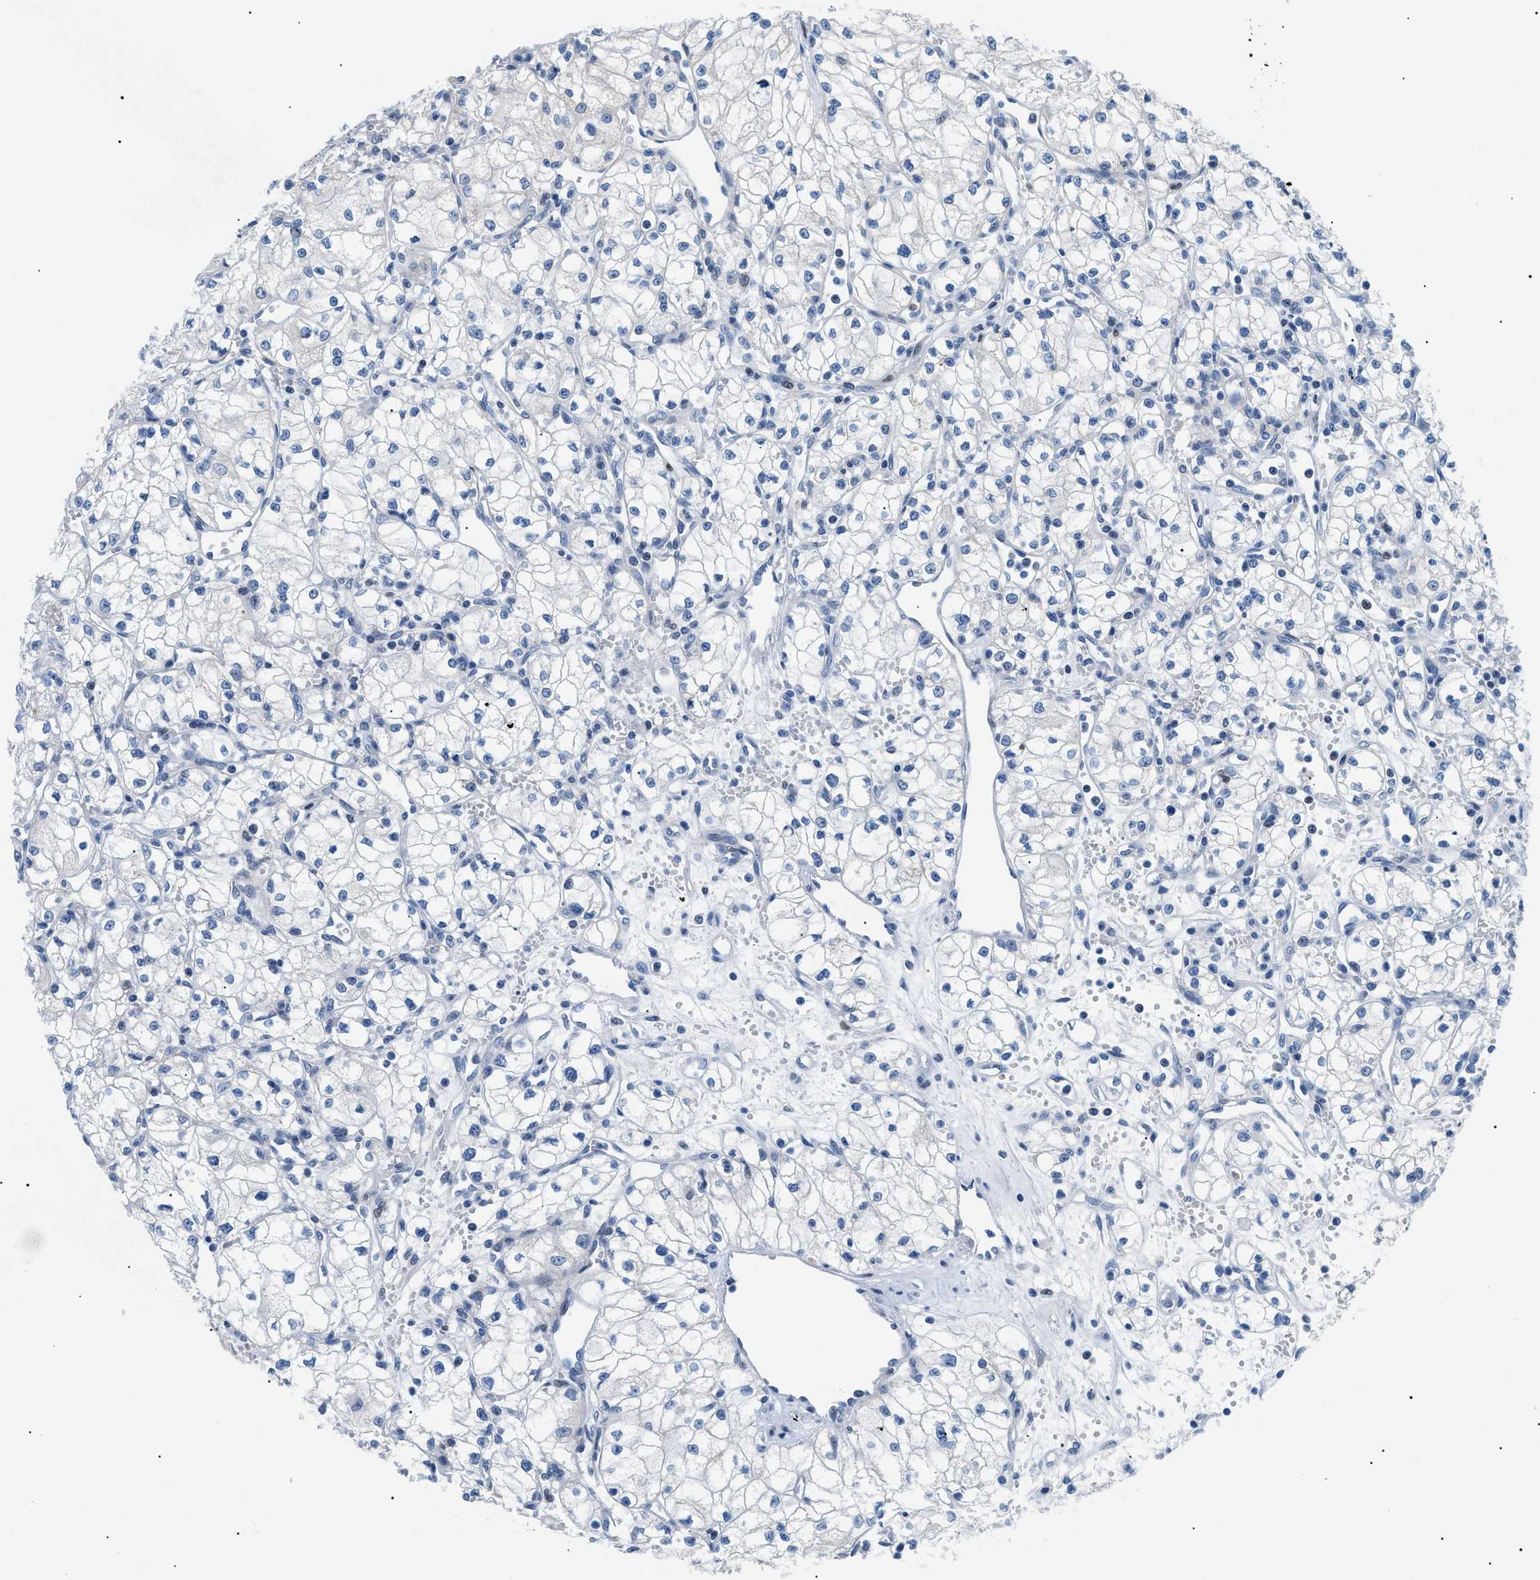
{"staining": {"intensity": "negative", "quantity": "none", "location": "none"}, "tissue": "renal cancer", "cell_type": "Tumor cells", "image_type": "cancer", "snomed": [{"axis": "morphology", "description": "Normal tissue, NOS"}, {"axis": "morphology", "description": "Adenocarcinoma, NOS"}, {"axis": "topography", "description": "Kidney"}], "caption": "Tumor cells are negative for protein expression in human renal adenocarcinoma. (Stains: DAB IHC with hematoxylin counter stain, Microscopy: brightfield microscopy at high magnification).", "gene": "SMARCC1", "patient": {"sex": "male", "age": 59}}